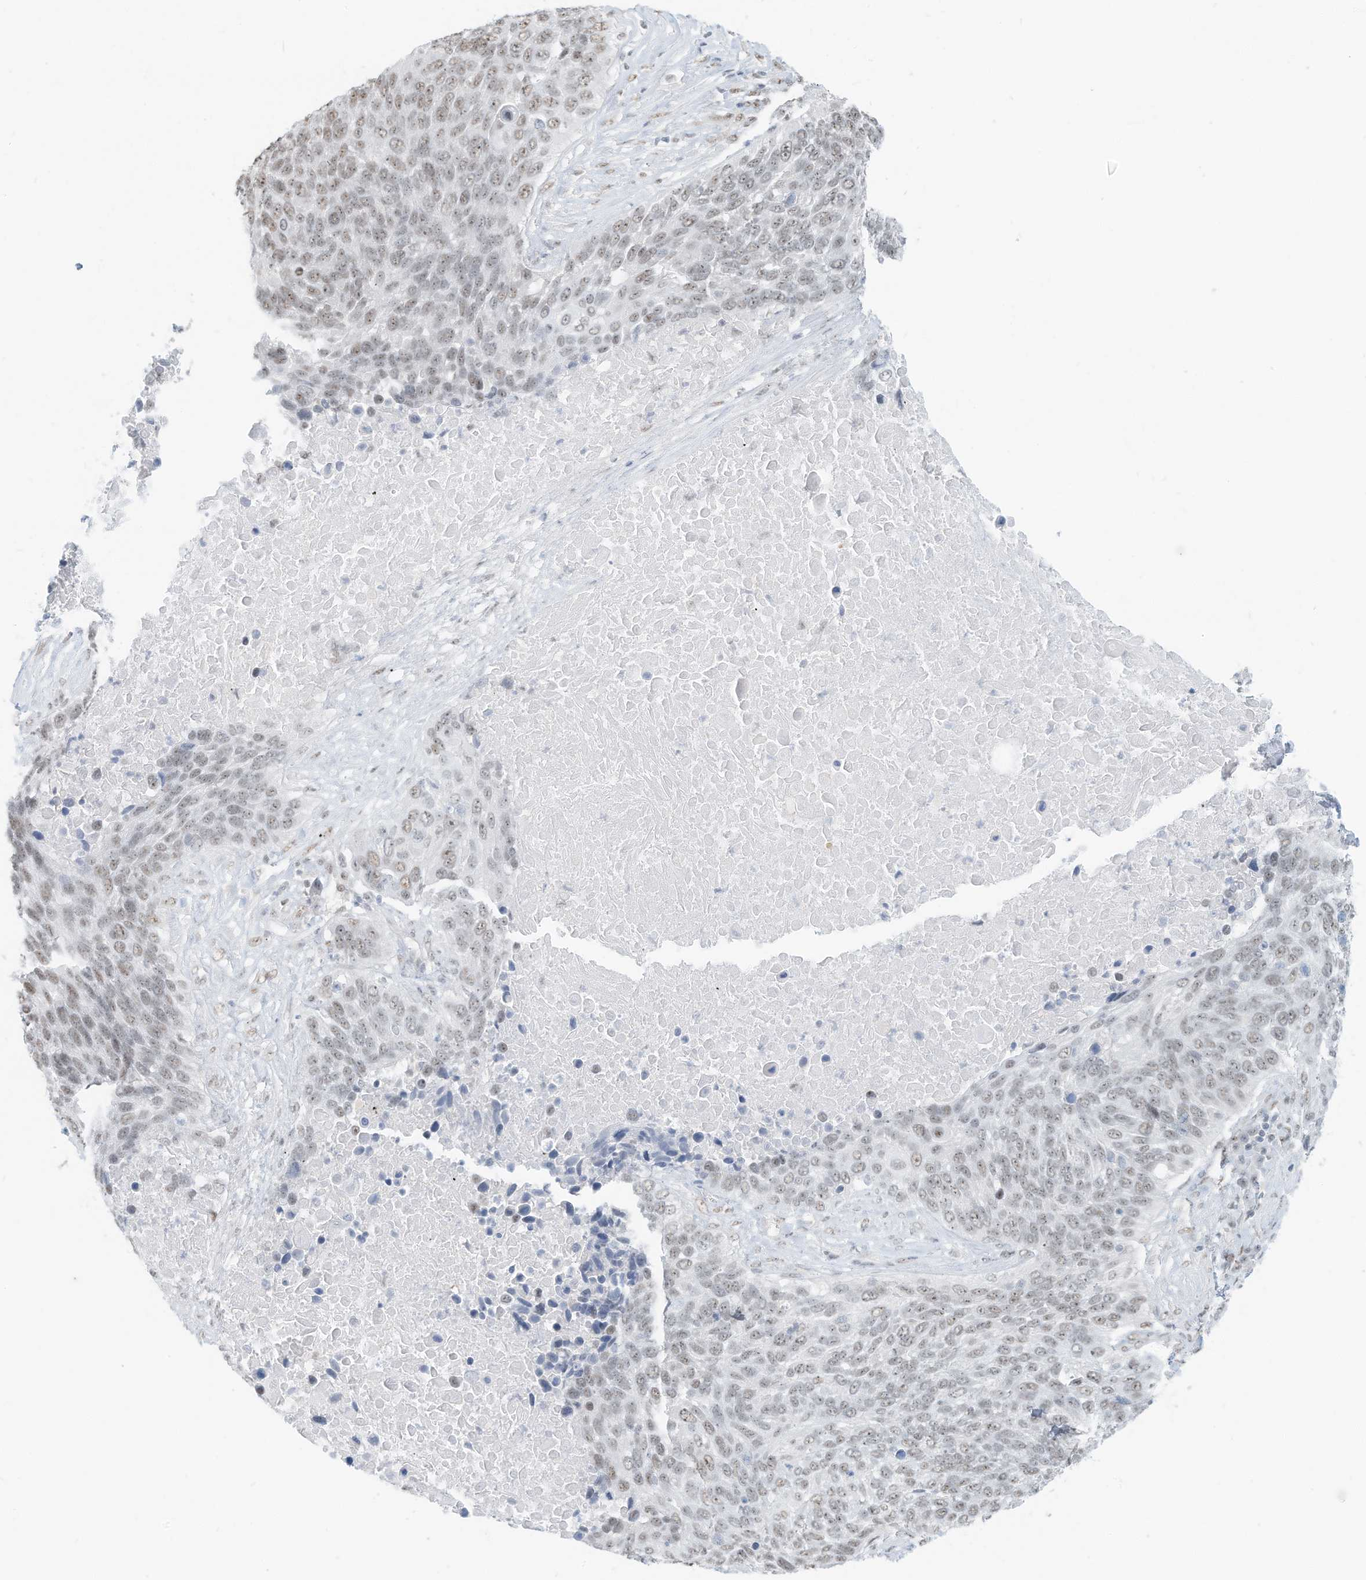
{"staining": {"intensity": "weak", "quantity": "25%-75%", "location": "nuclear"}, "tissue": "lung cancer", "cell_type": "Tumor cells", "image_type": "cancer", "snomed": [{"axis": "morphology", "description": "Squamous cell carcinoma, NOS"}, {"axis": "topography", "description": "Lung"}], "caption": "Immunohistochemical staining of human lung cancer (squamous cell carcinoma) demonstrates low levels of weak nuclear staining in approximately 25%-75% of tumor cells.", "gene": "PGC", "patient": {"sex": "male", "age": 66}}